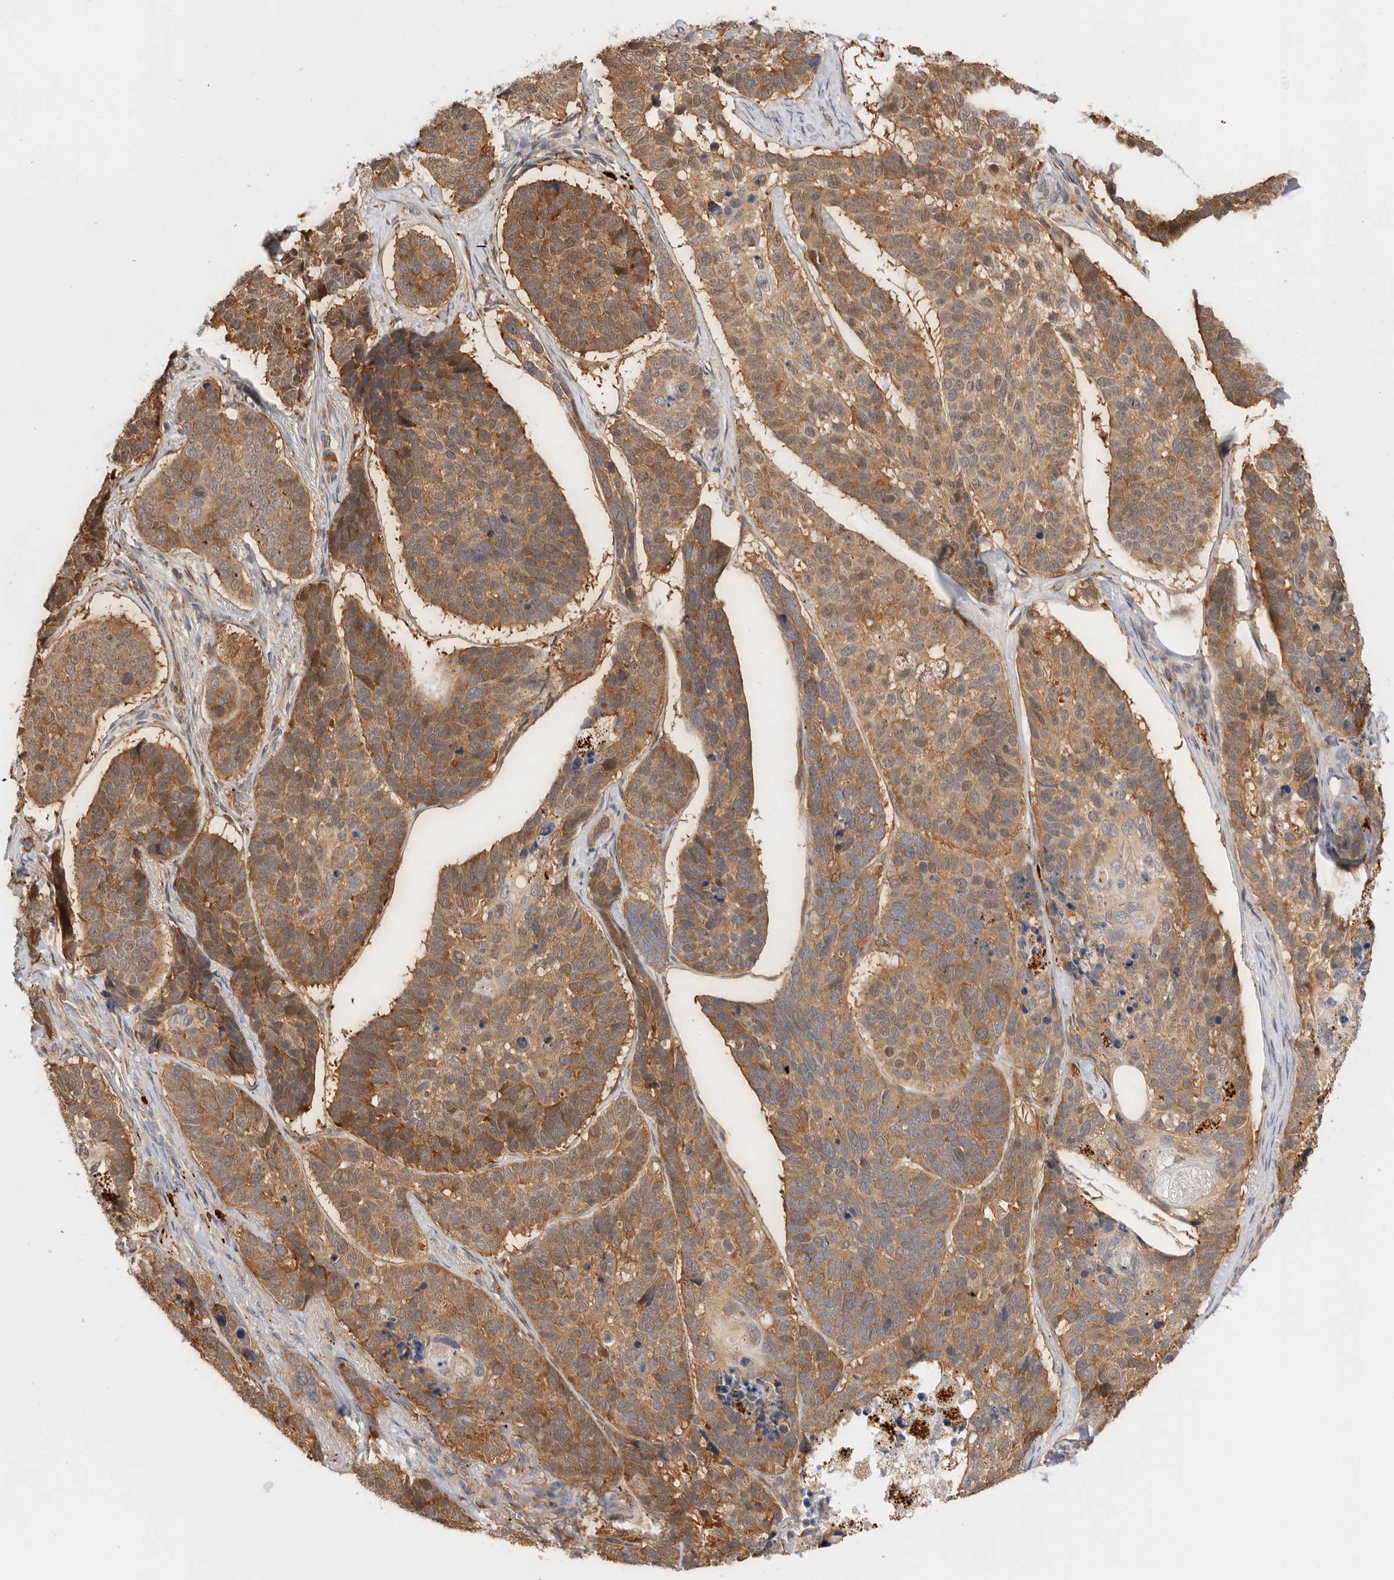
{"staining": {"intensity": "moderate", "quantity": ">75%", "location": "cytoplasmic/membranous"}, "tissue": "skin cancer", "cell_type": "Tumor cells", "image_type": "cancer", "snomed": [{"axis": "morphology", "description": "Basal cell carcinoma"}, {"axis": "topography", "description": "Skin"}], "caption": "A brown stain shows moderate cytoplasmic/membranous expression of a protein in human skin cancer (basal cell carcinoma) tumor cells. (brown staining indicates protein expression, while blue staining denotes nuclei).", "gene": "ACTL9", "patient": {"sex": "male", "age": 62}}